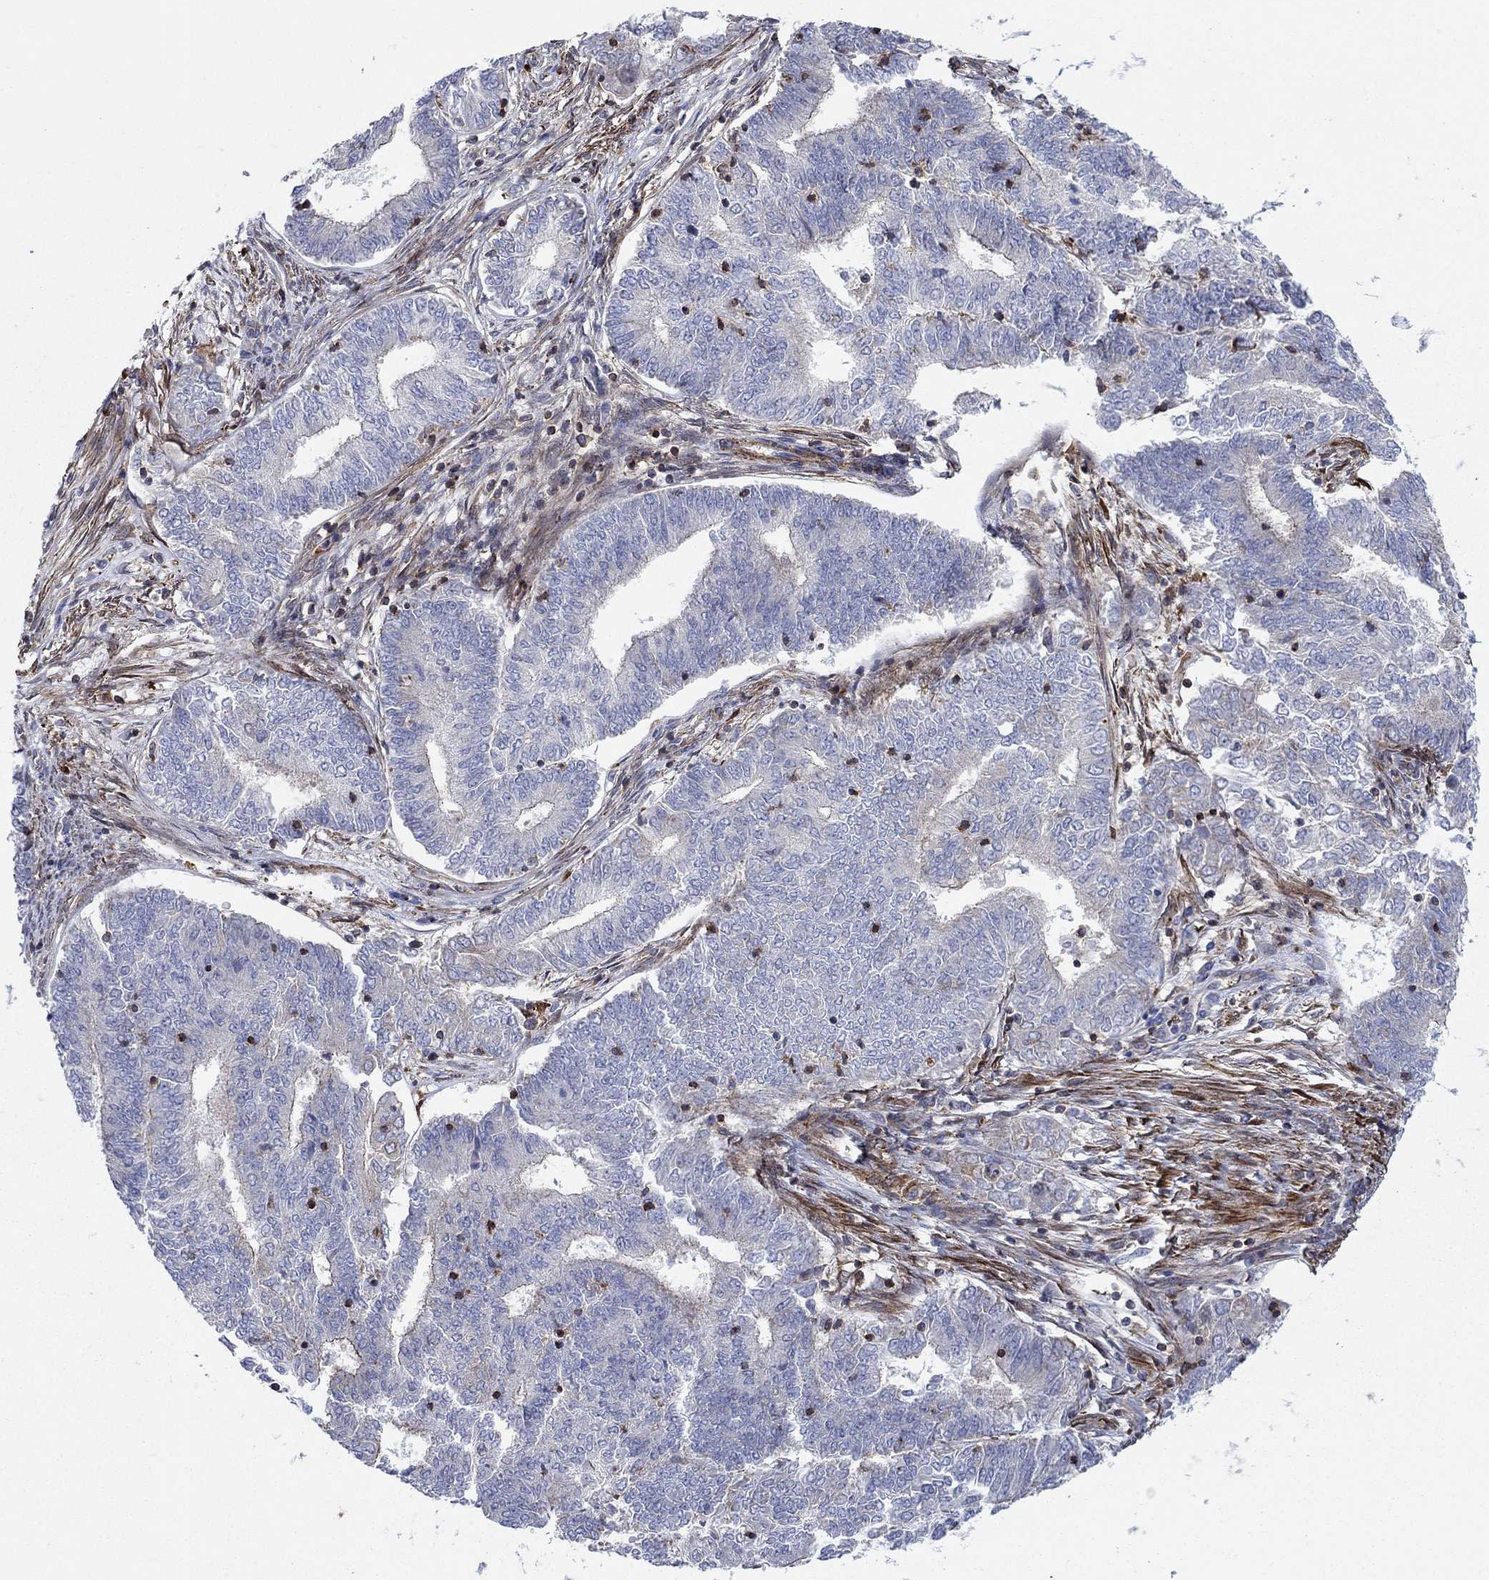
{"staining": {"intensity": "moderate", "quantity": "<25%", "location": "cytoplasmic/membranous"}, "tissue": "endometrial cancer", "cell_type": "Tumor cells", "image_type": "cancer", "snomed": [{"axis": "morphology", "description": "Adenocarcinoma, NOS"}, {"axis": "topography", "description": "Endometrium"}], "caption": "IHC micrograph of neoplastic tissue: endometrial adenocarcinoma stained using IHC shows low levels of moderate protein expression localized specifically in the cytoplasmic/membranous of tumor cells, appearing as a cytoplasmic/membranous brown color.", "gene": "PAG1", "patient": {"sex": "female", "age": 62}}